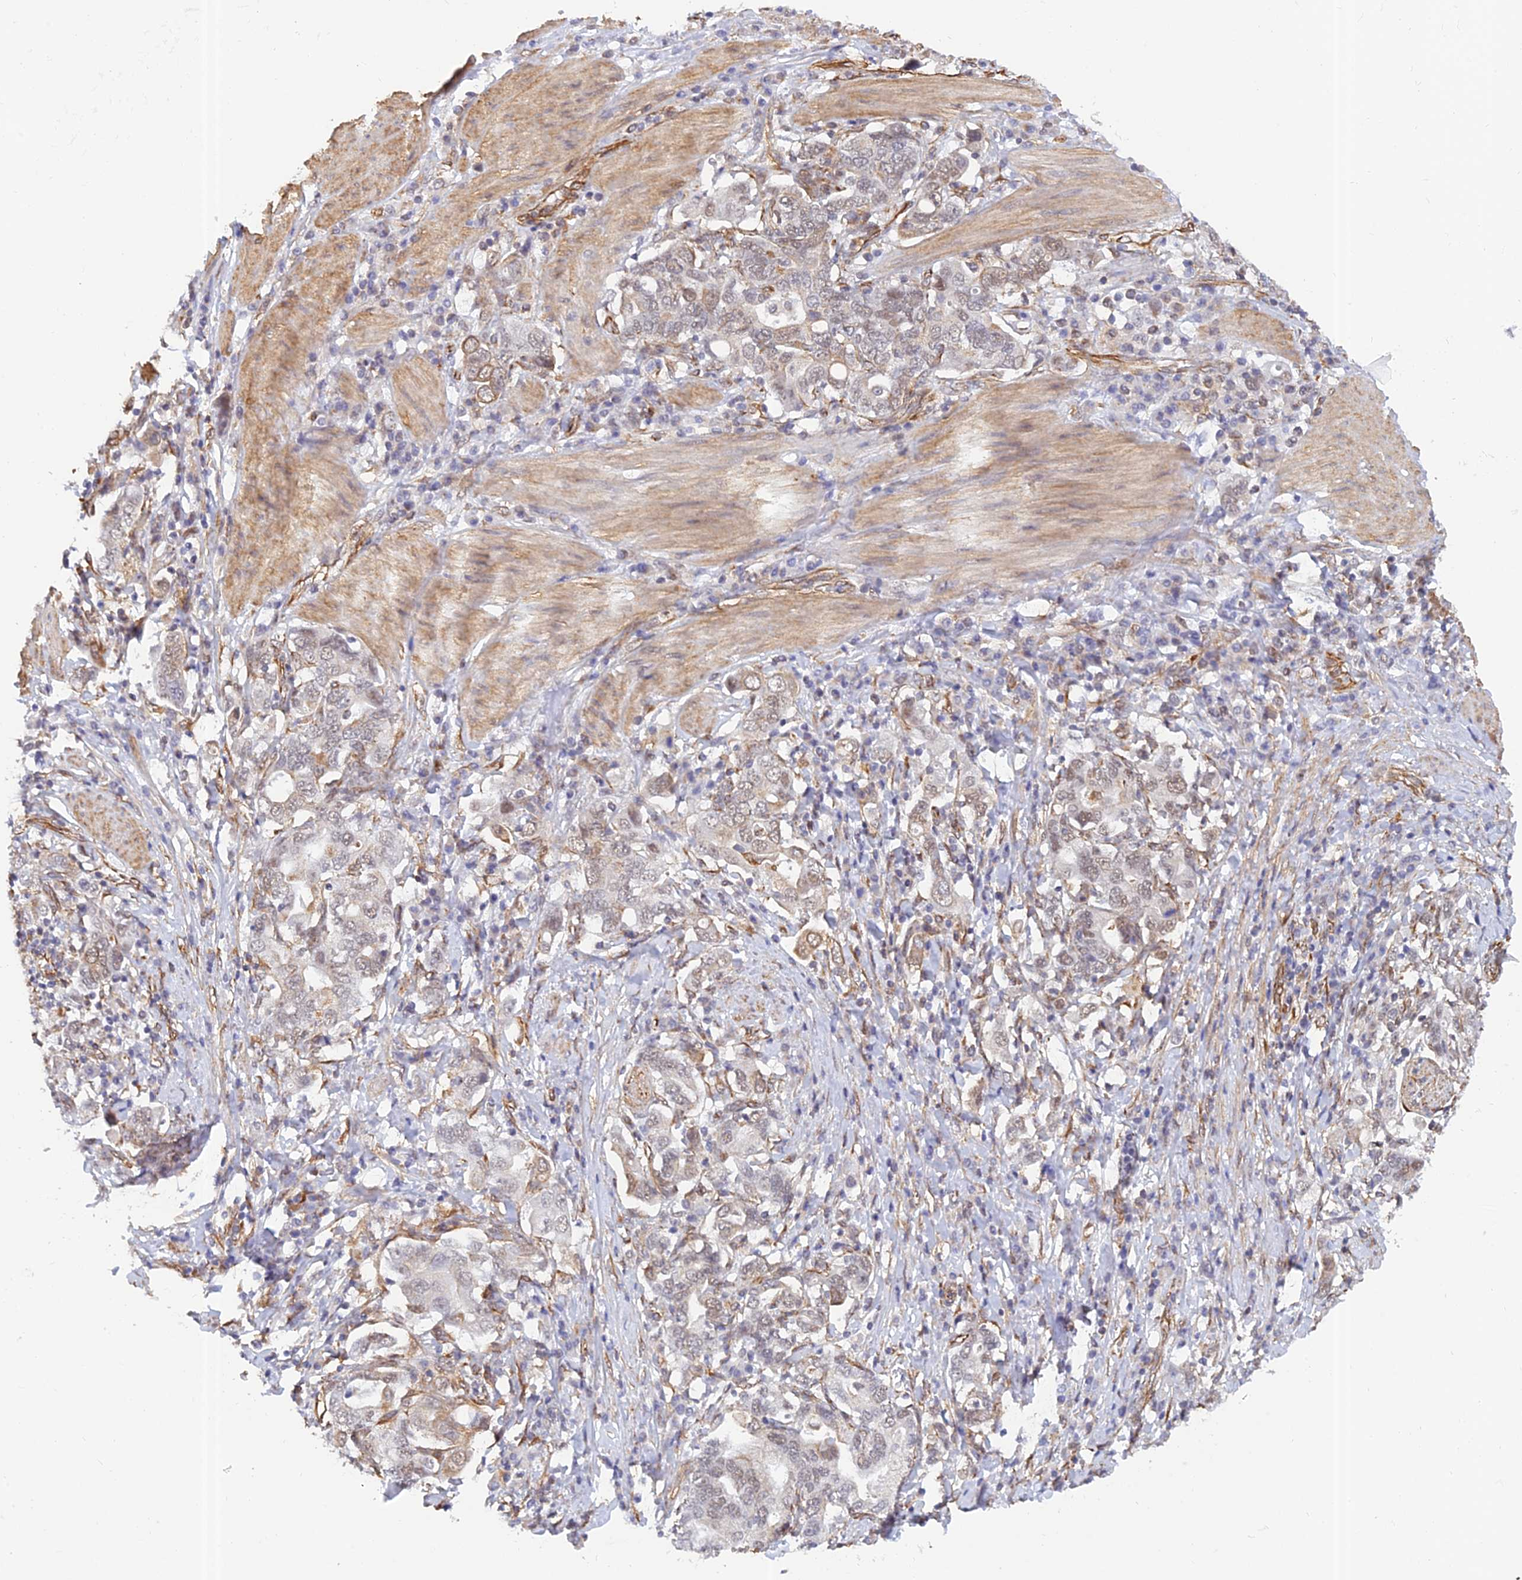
{"staining": {"intensity": "weak", "quantity": ">75%", "location": "nuclear"}, "tissue": "stomach cancer", "cell_type": "Tumor cells", "image_type": "cancer", "snomed": [{"axis": "morphology", "description": "Adenocarcinoma, NOS"}, {"axis": "topography", "description": "Stomach, upper"}, {"axis": "topography", "description": "Stomach"}], "caption": "Protein staining of stomach adenocarcinoma tissue demonstrates weak nuclear staining in about >75% of tumor cells. (Brightfield microscopy of DAB IHC at high magnification).", "gene": "PAGR1", "patient": {"sex": "male", "age": 62}}